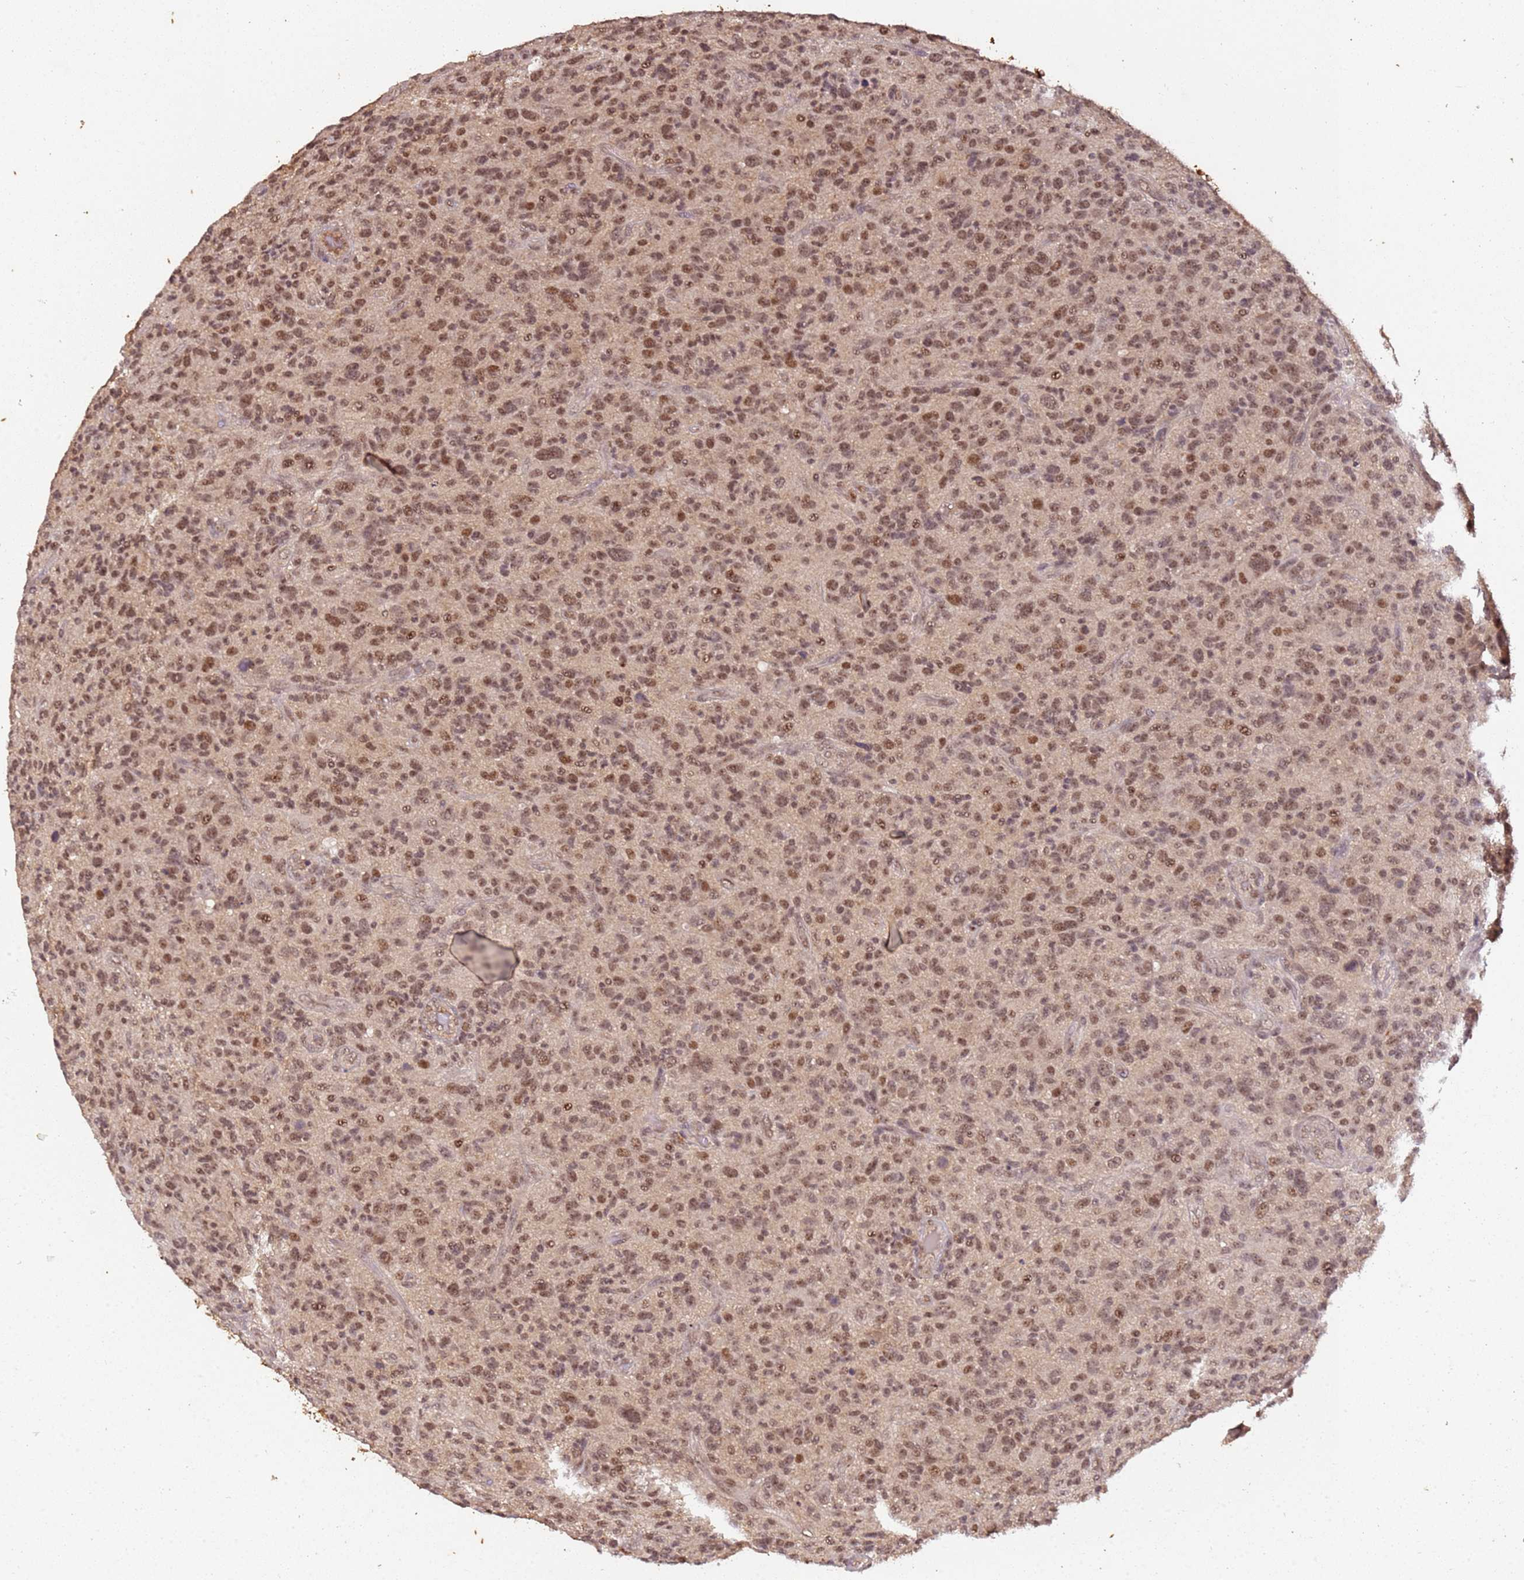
{"staining": {"intensity": "moderate", "quantity": ">75%", "location": "nuclear"}, "tissue": "glioma", "cell_type": "Tumor cells", "image_type": "cancer", "snomed": [{"axis": "morphology", "description": "Glioma, malignant, High grade"}, {"axis": "topography", "description": "Brain"}], "caption": "There is medium levels of moderate nuclear positivity in tumor cells of glioma, as demonstrated by immunohistochemical staining (brown color).", "gene": "COL1A2", "patient": {"sex": "male", "age": 47}}